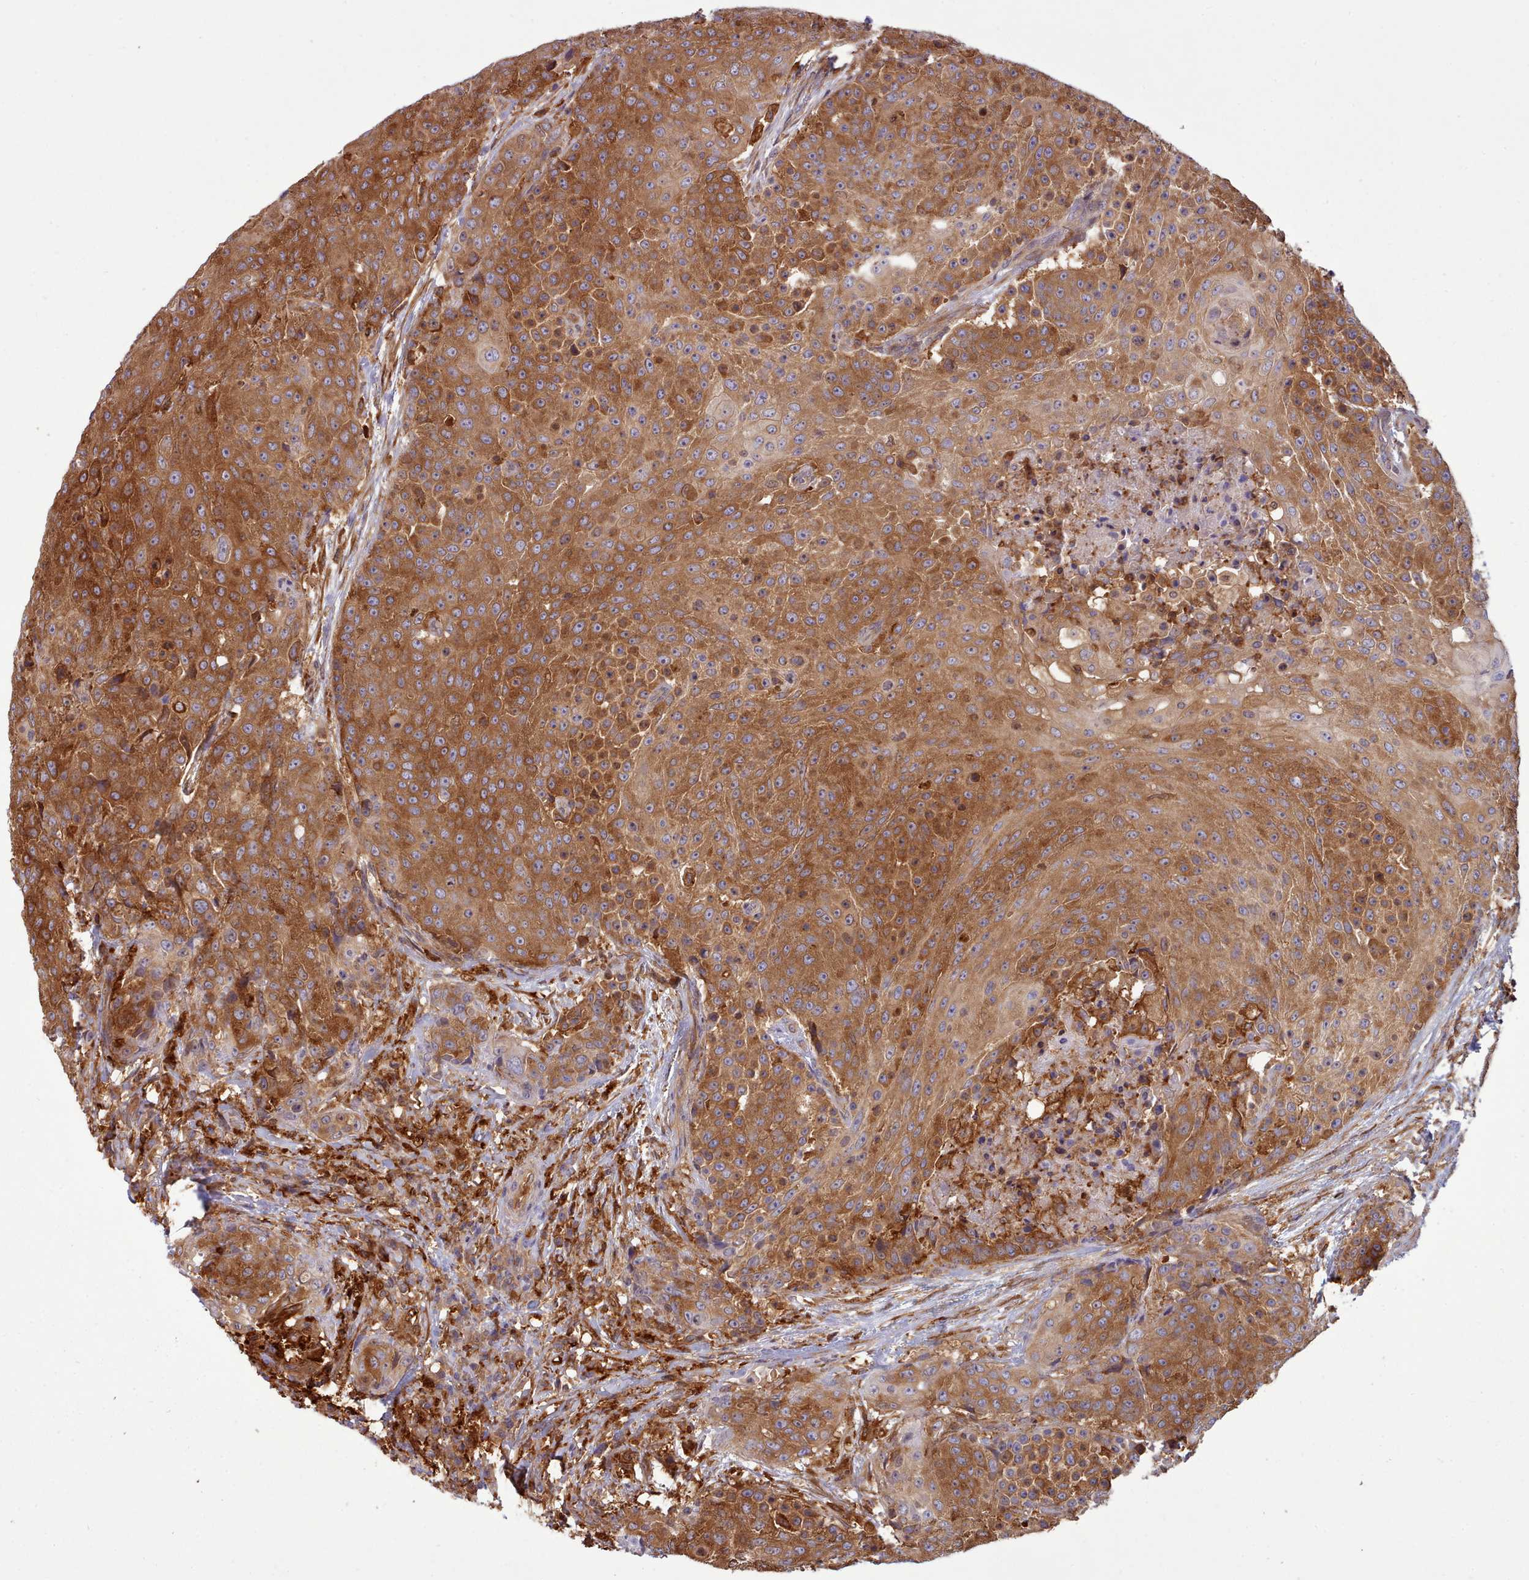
{"staining": {"intensity": "strong", "quantity": ">75%", "location": "cytoplasmic/membranous"}, "tissue": "urothelial cancer", "cell_type": "Tumor cells", "image_type": "cancer", "snomed": [{"axis": "morphology", "description": "Urothelial carcinoma, High grade"}, {"axis": "topography", "description": "Urinary bladder"}], "caption": "IHC photomicrograph of urothelial carcinoma (high-grade) stained for a protein (brown), which reveals high levels of strong cytoplasmic/membranous expression in approximately >75% of tumor cells.", "gene": "SLC4A9", "patient": {"sex": "female", "age": 63}}